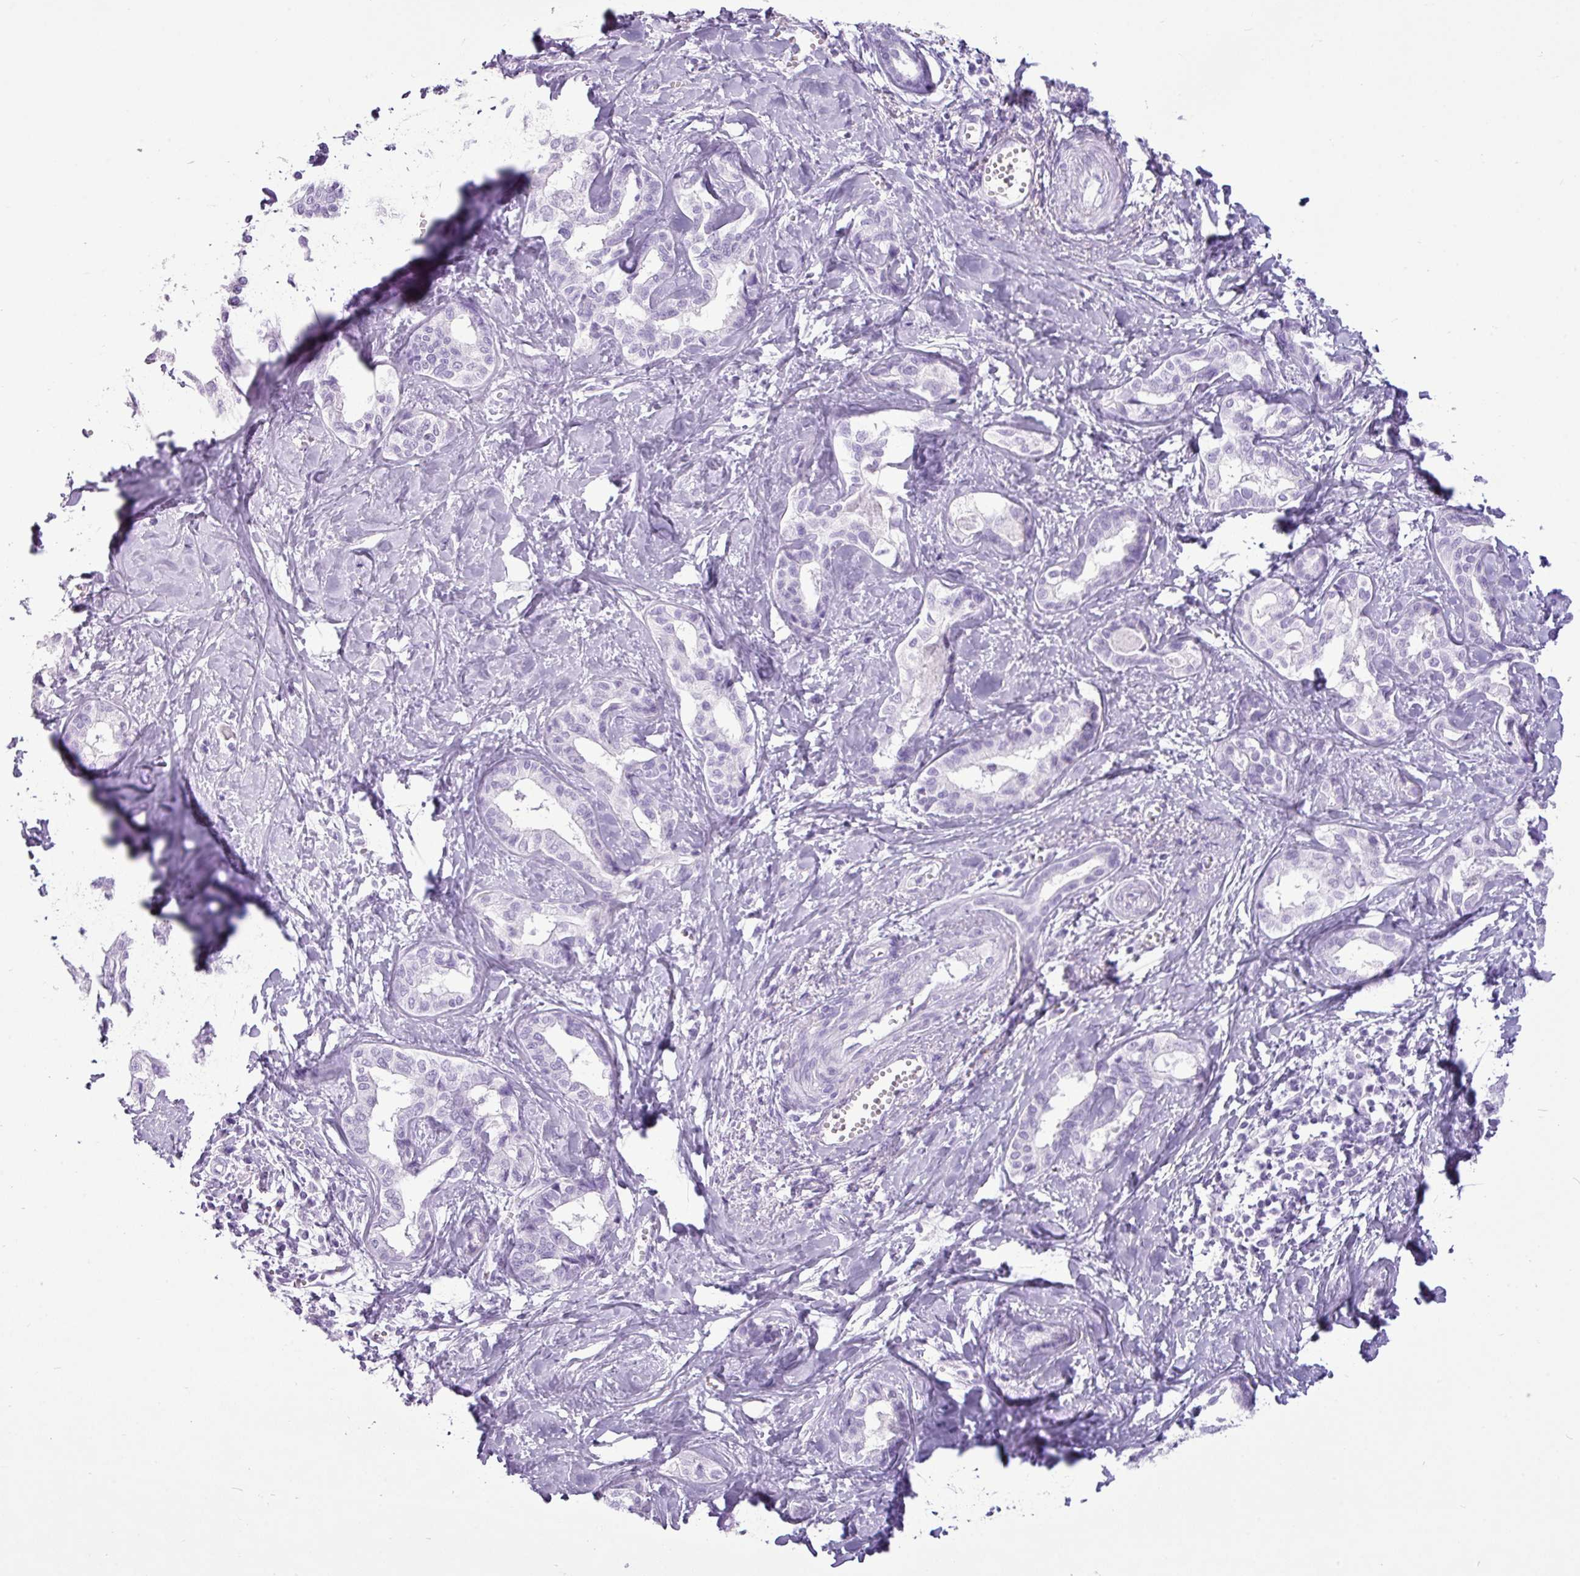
{"staining": {"intensity": "negative", "quantity": "none", "location": "none"}, "tissue": "liver cancer", "cell_type": "Tumor cells", "image_type": "cancer", "snomed": [{"axis": "morphology", "description": "Cholangiocarcinoma"}, {"axis": "topography", "description": "Liver"}], "caption": "This micrograph is of liver cancer (cholangiocarcinoma) stained with IHC to label a protein in brown with the nuclei are counter-stained blue. There is no staining in tumor cells.", "gene": "AMY1B", "patient": {"sex": "female", "age": 77}}